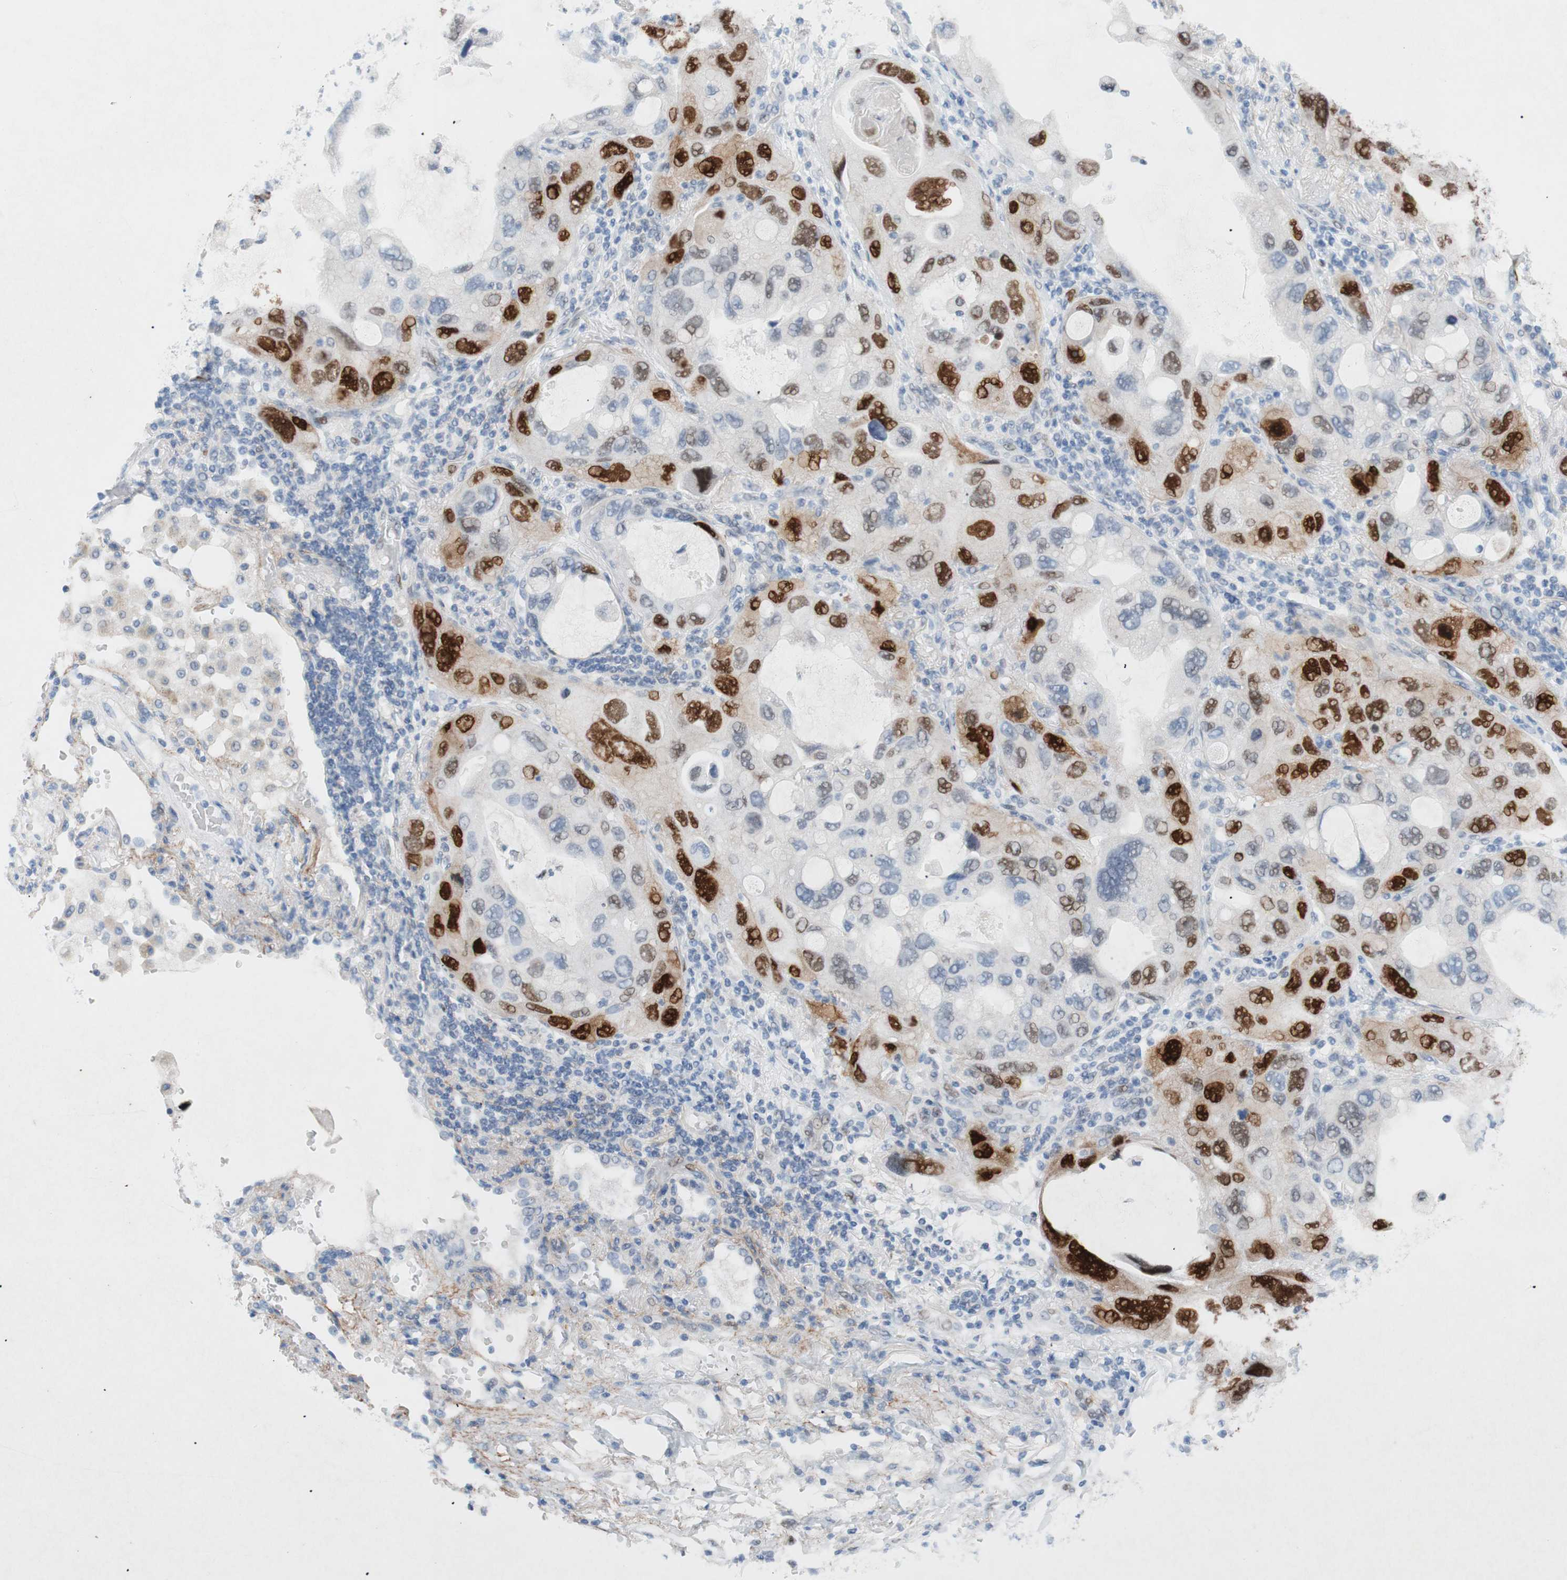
{"staining": {"intensity": "strong", "quantity": "25%-75%", "location": "nuclear"}, "tissue": "lung cancer", "cell_type": "Tumor cells", "image_type": "cancer", "snomed": [{"axis": "morphology", "description": "Squamous cell carcinoma, NOS"}, {"axis": "topography", "description": "Lung"}], "caption": "Immunohistochemical staining of human lung cancer demonstrates high levels of strong nuclear protein expression in about 25%-75% of tumor cells. Using DAB (3,3'-diaminobenzidine) (brown) and hematoxylin (blue) stains, captured at high magnification using brightfield microscopy.", "gene": "FOSL1", "patient": {"sex": "female", "age": 73}}